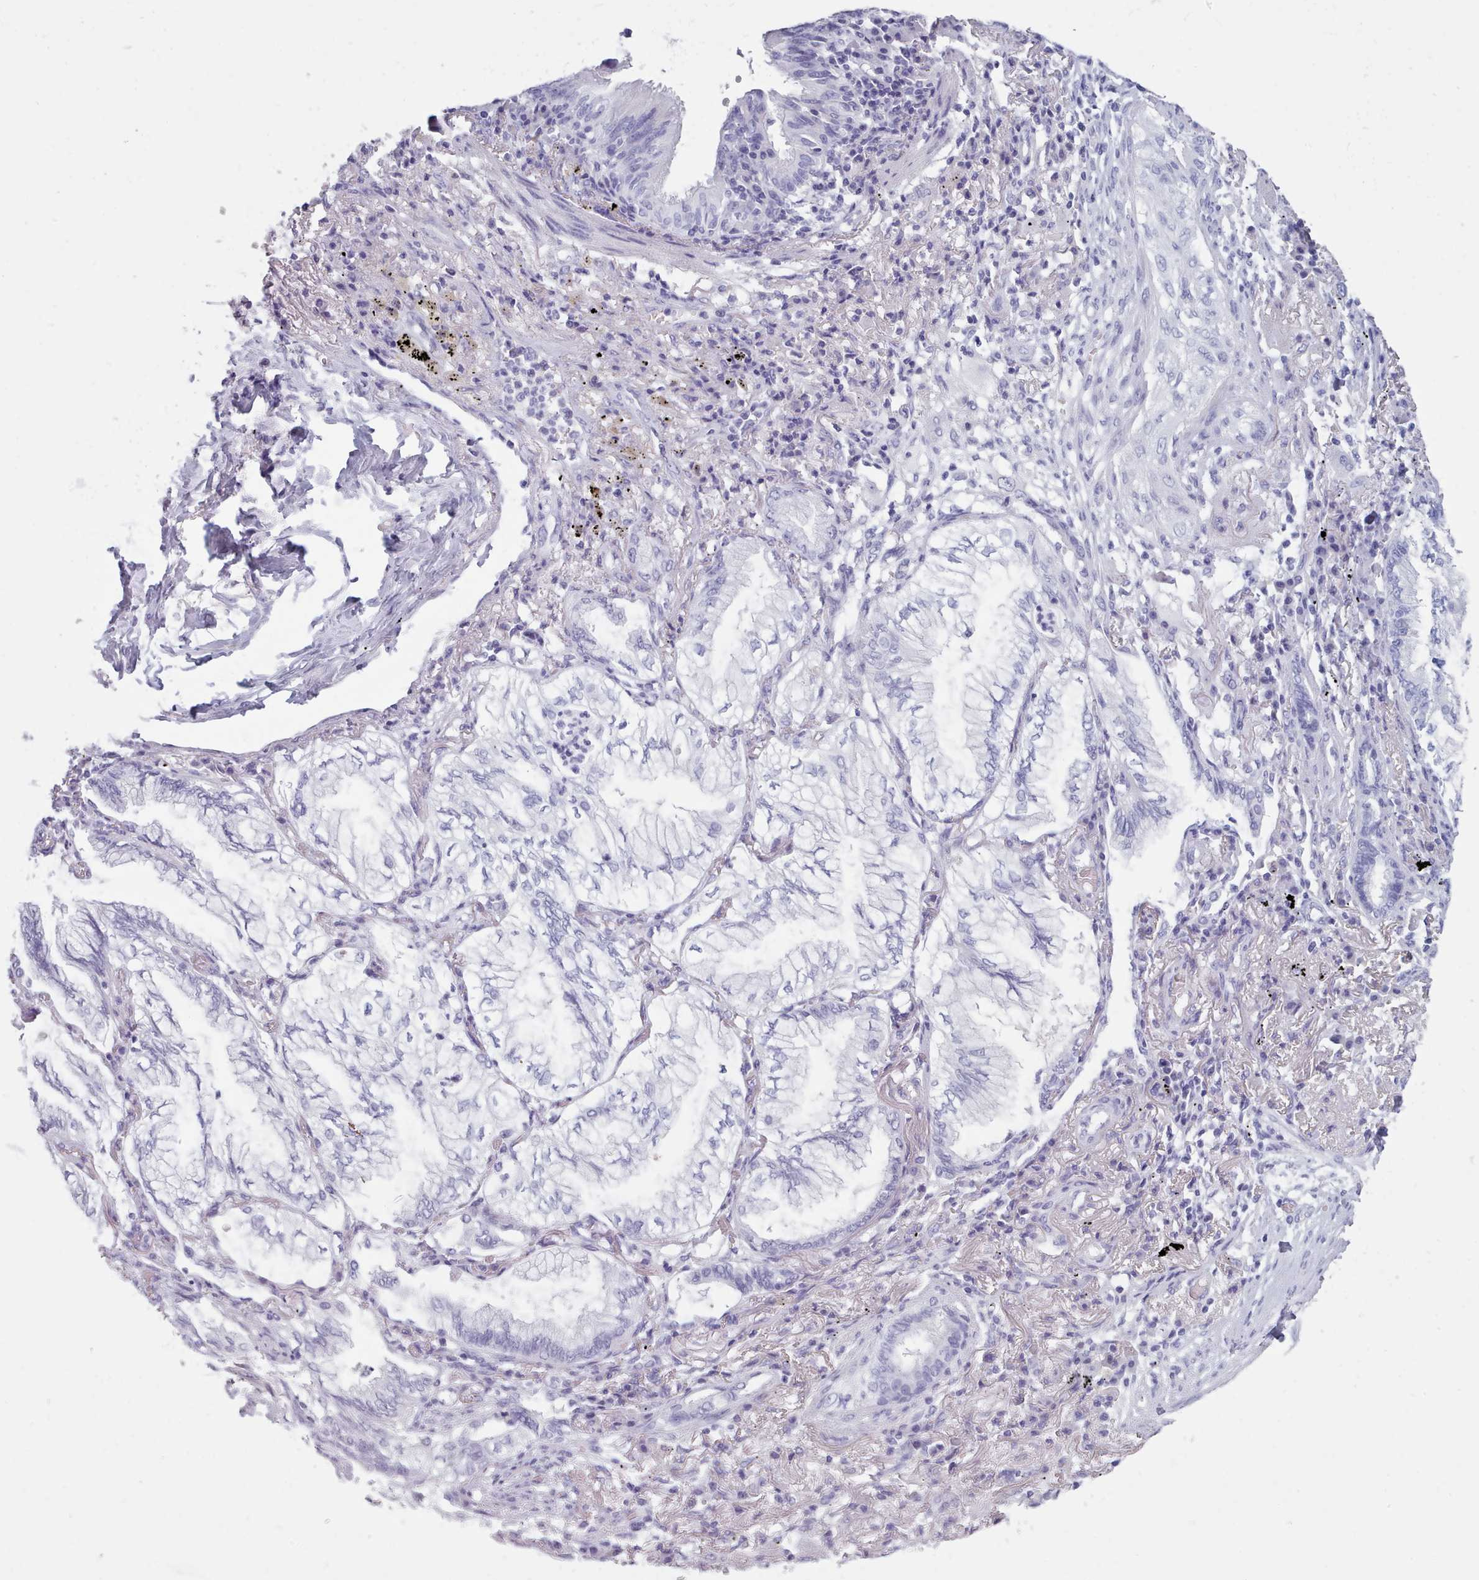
{"staining": {"intensity": "negative", "quantity": "none", "location": "none"}, "tissue": "lung cancer", "cell_type": "Tumor cells", "image_type": "cancer", "snomed": [{"axis": "morphology", "description": "Adenocarcinoma, NOS"}, {"axis": "topography", "description": "Lung"}], "caption": "A photomicrograph of human lung adenocarcinoma is negative for staining in tumor cells.", "gene": "ZNF43", "patient": {"sex": "female", "age": 70}}